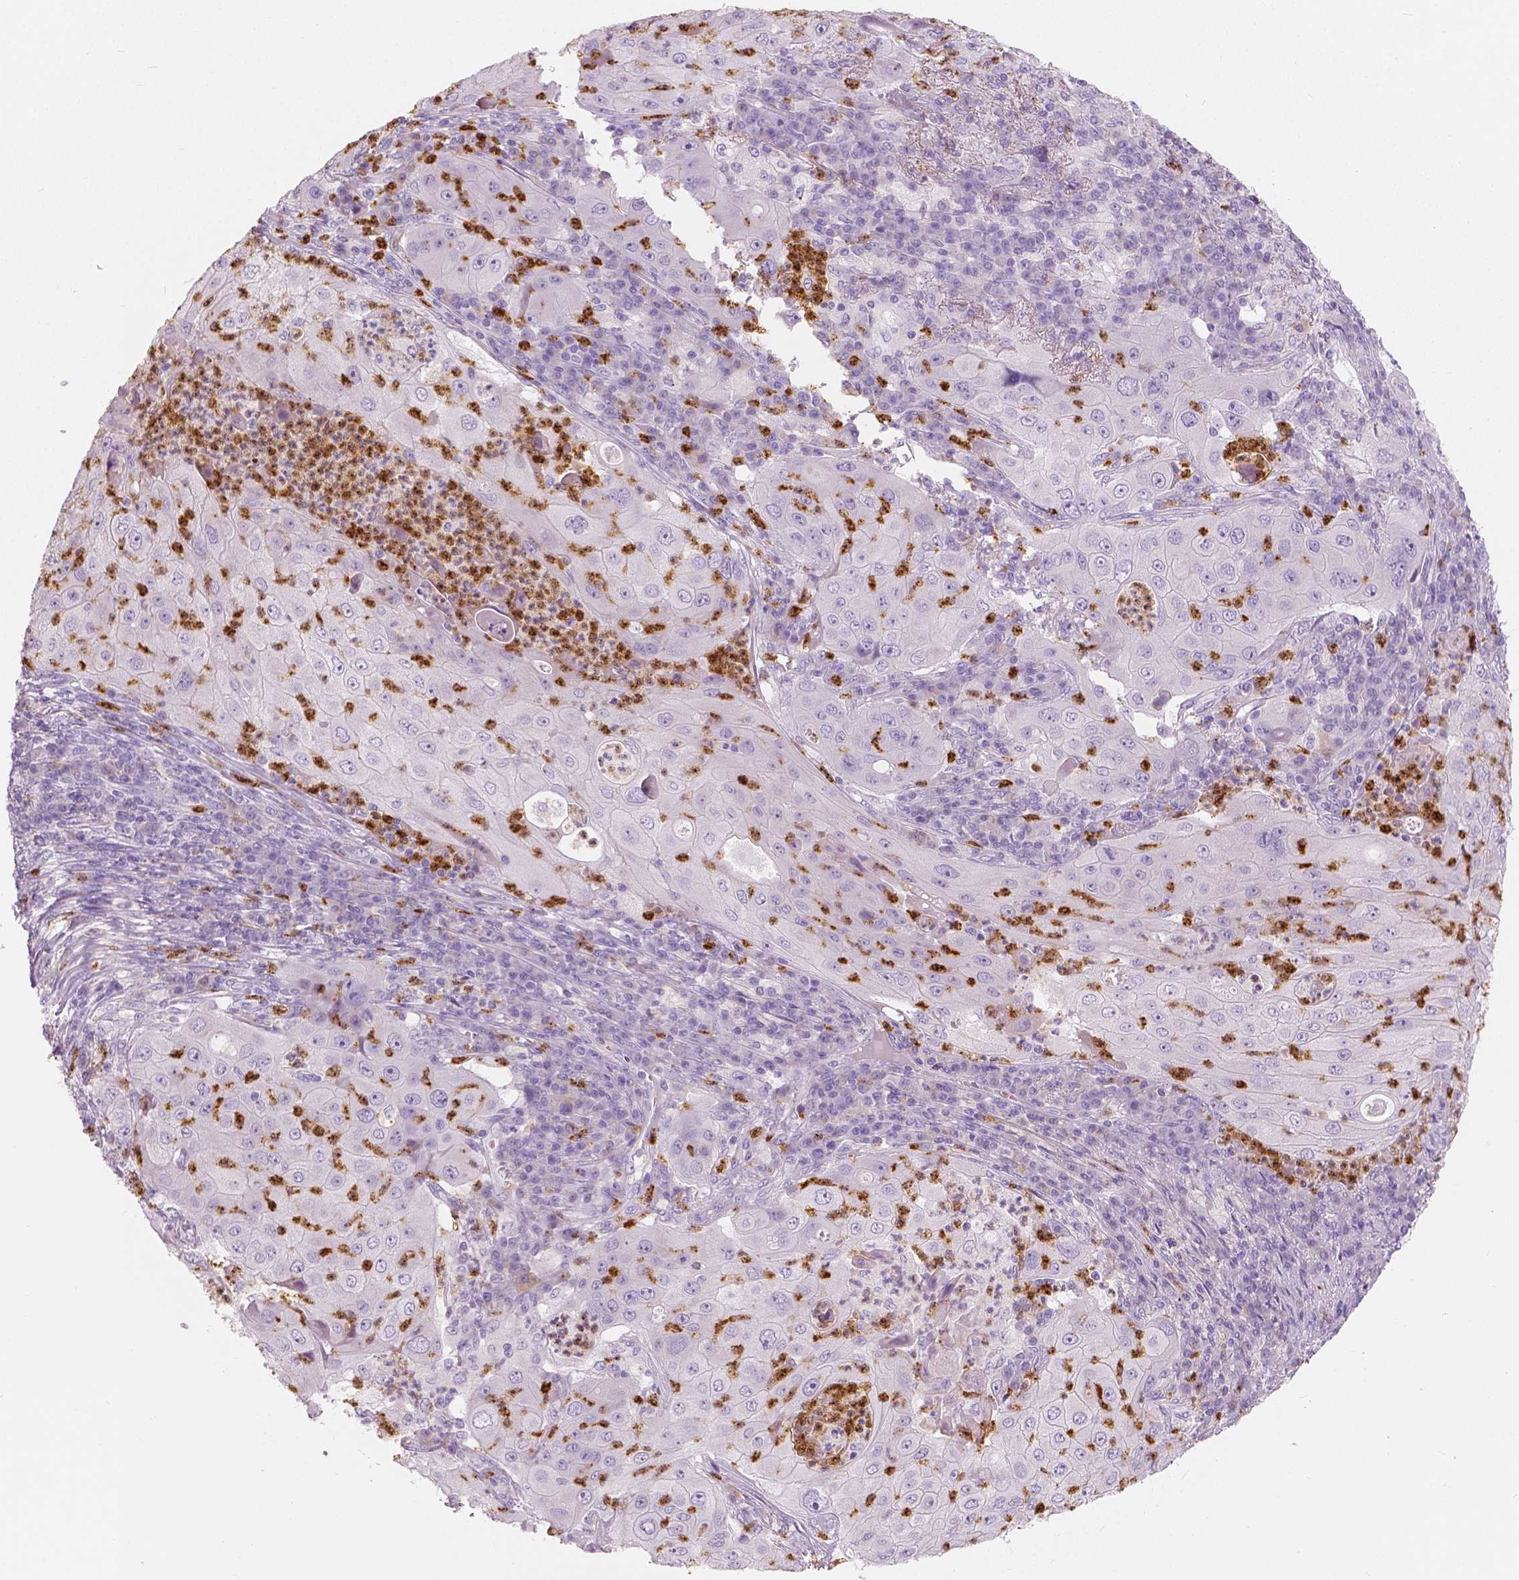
{"staining": {"intensity": "negative", "quantity": "none", "location": "none"}, "tissue": "lung cancer", "cell_type": "Tumor cells", "image_type": "cancer", "snomed": [{"axis": "morphology", "description": "Squamous cell carcinoma, NOS"}, {"axis": "topography", "description": "Lung"}], "caption": "A photomicrograph of squamous cell carcinoma (lung) stained for a protein shows no brown staining in tumor cells.", "gene": "CXCR2", "patient": {"sex": "female", "age": 59}}